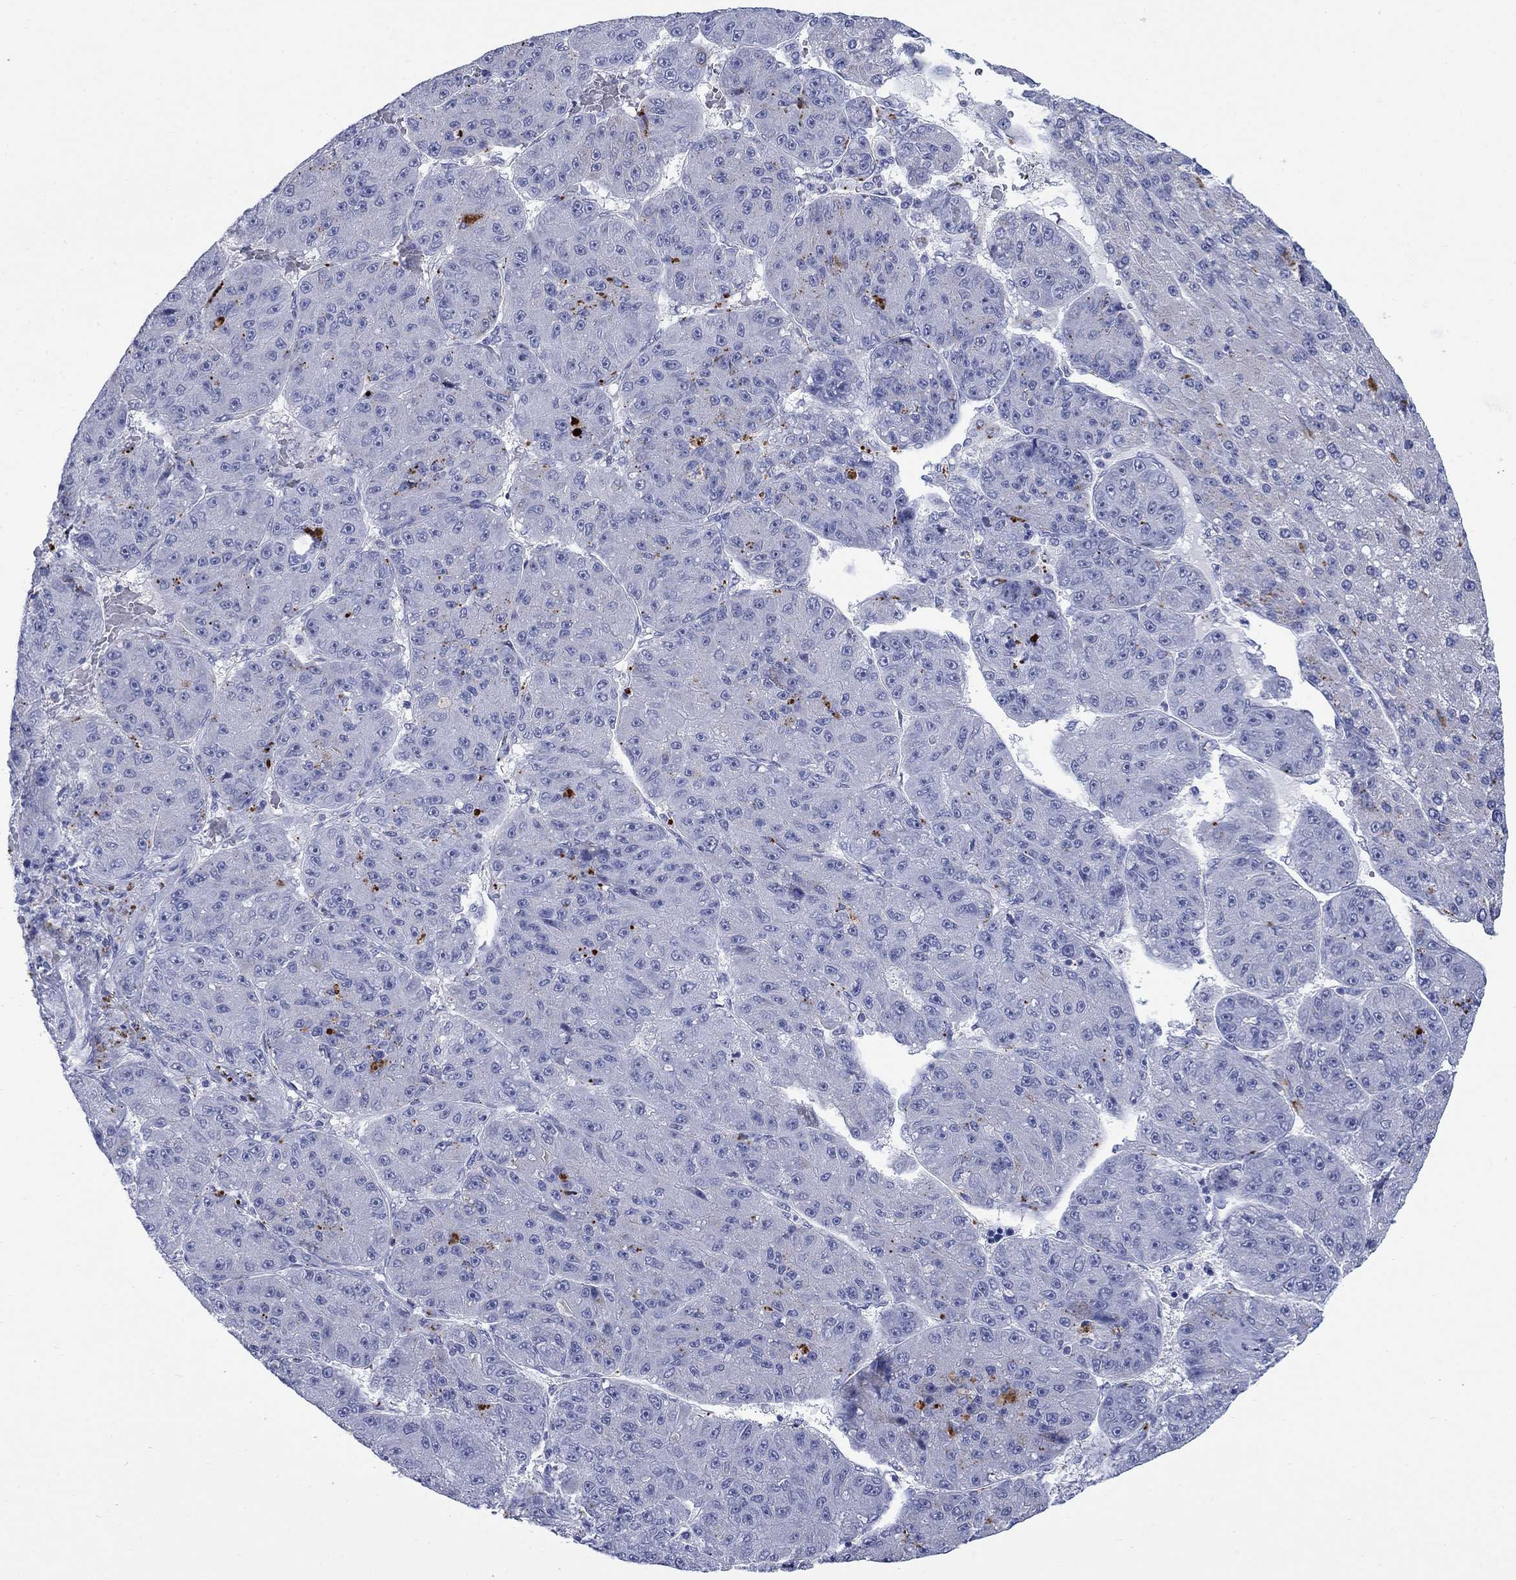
{"staining": {"intensity": "negative", "quantity": "none", "location": "none"}, "tissue": "liver cancer", "cell_type": "Tumor cells", "image_type": "cancer", "snomed": [{"axis": "morphology", "description": "Carcinoma, Hepatocellular, NOS"}, {"axis": "topography", "description": "Liver"}], "caption": "The photomicrograph displays no significant expression in tumor cells of liver cancer (hepatocellular carcinoma).", "gene": "IGF2BP3", "patient": {"sex": "male", "age": 67}}